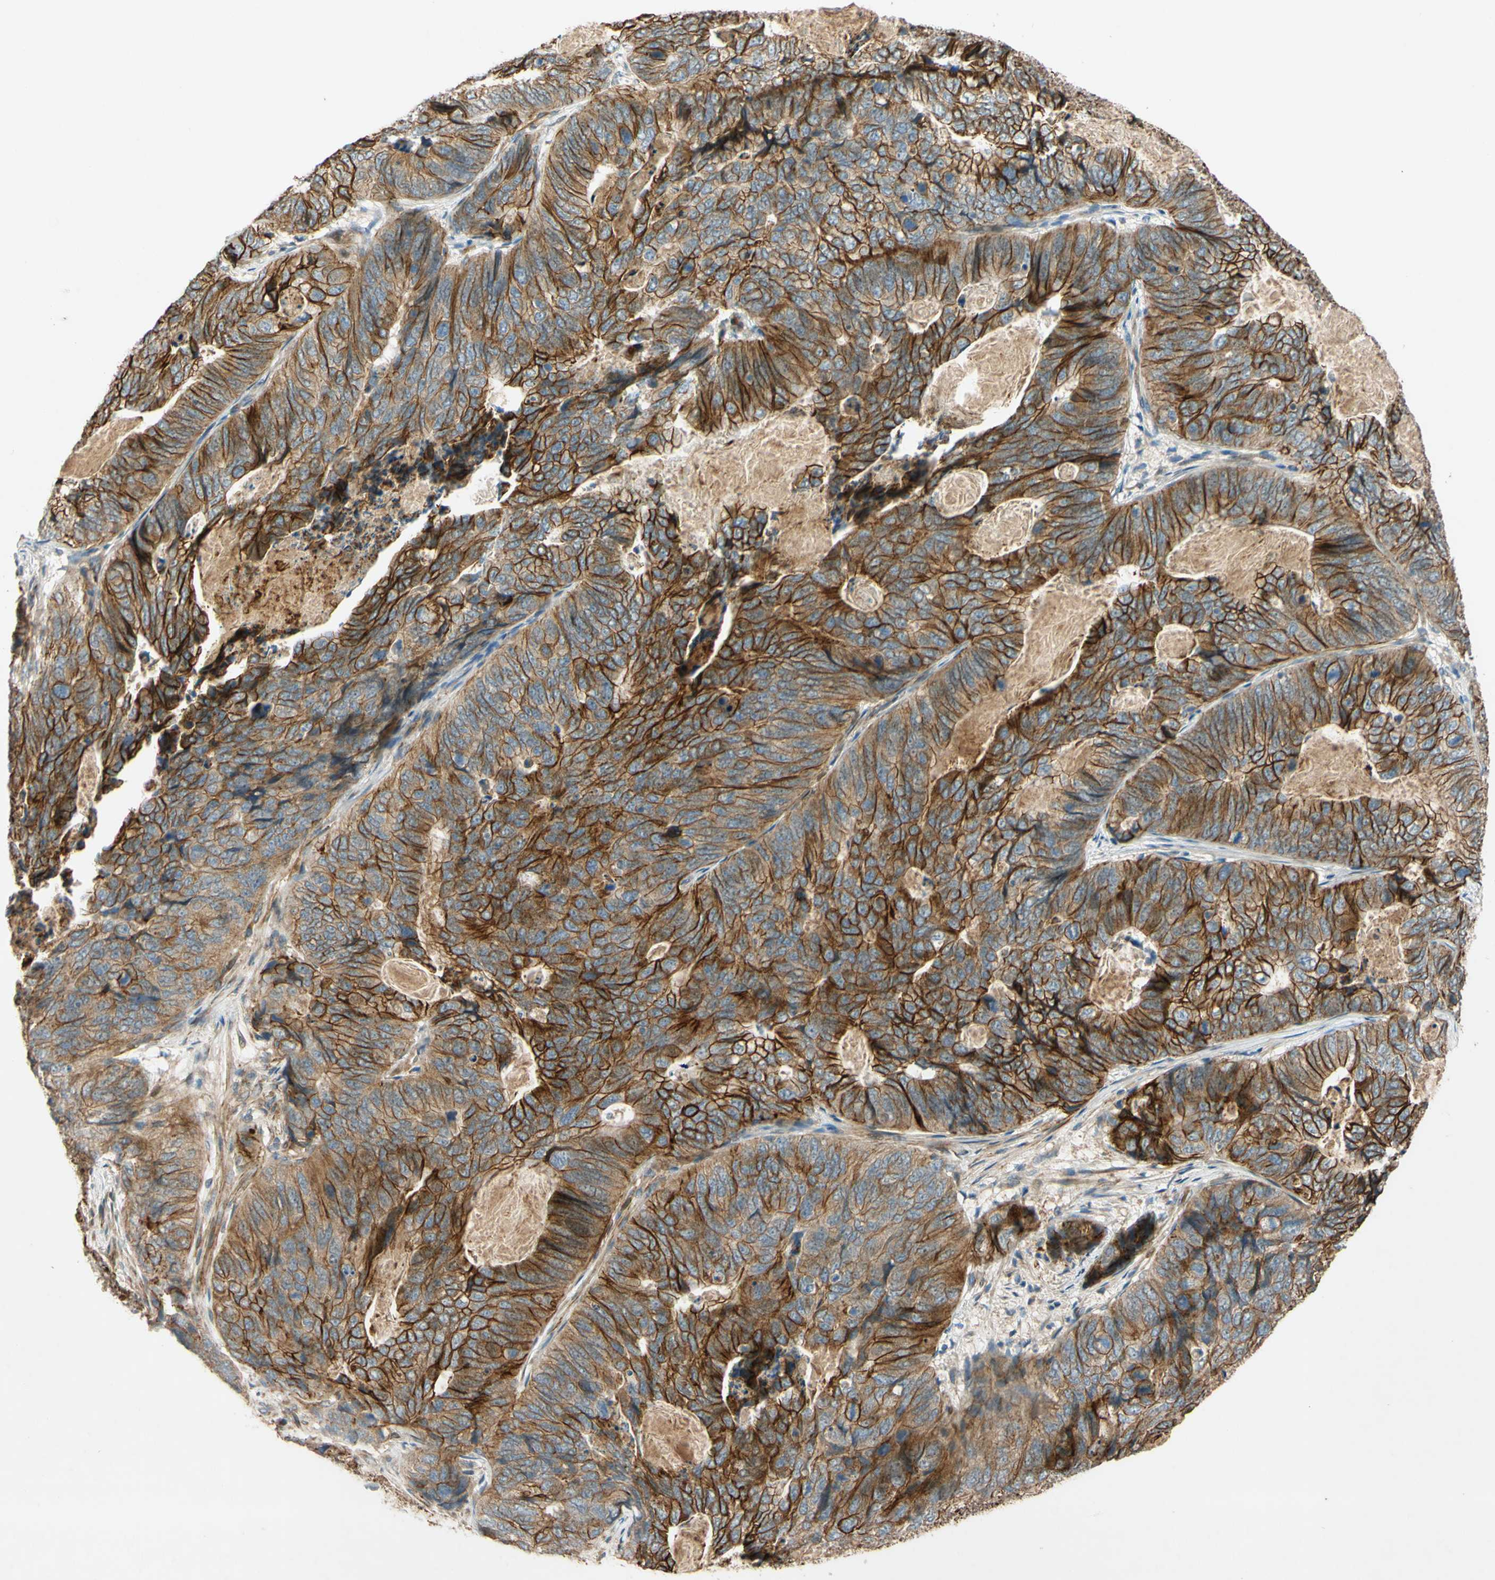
{"staining": {"intensity": "strong", "quantity": ">75%", "location": "cytoplasmic/membranous"}, "tissue": "stomach cancer", "cell_type": "Tumor cells", "image_type": "cancer", "snomed": [{"axis": "morphology", "description": "Adenocarcinoma, NOS"}, {"axis": "topography", "description": "Stomach"}], "caption": "Human adenocarcinoma (stomach) stained with a brown dye shows strong cytoplasmic/membranous positive expression in about >75% of tumor cells.", "gene": "ADAM17", "patient": {"sex": "female", "age": 89}}